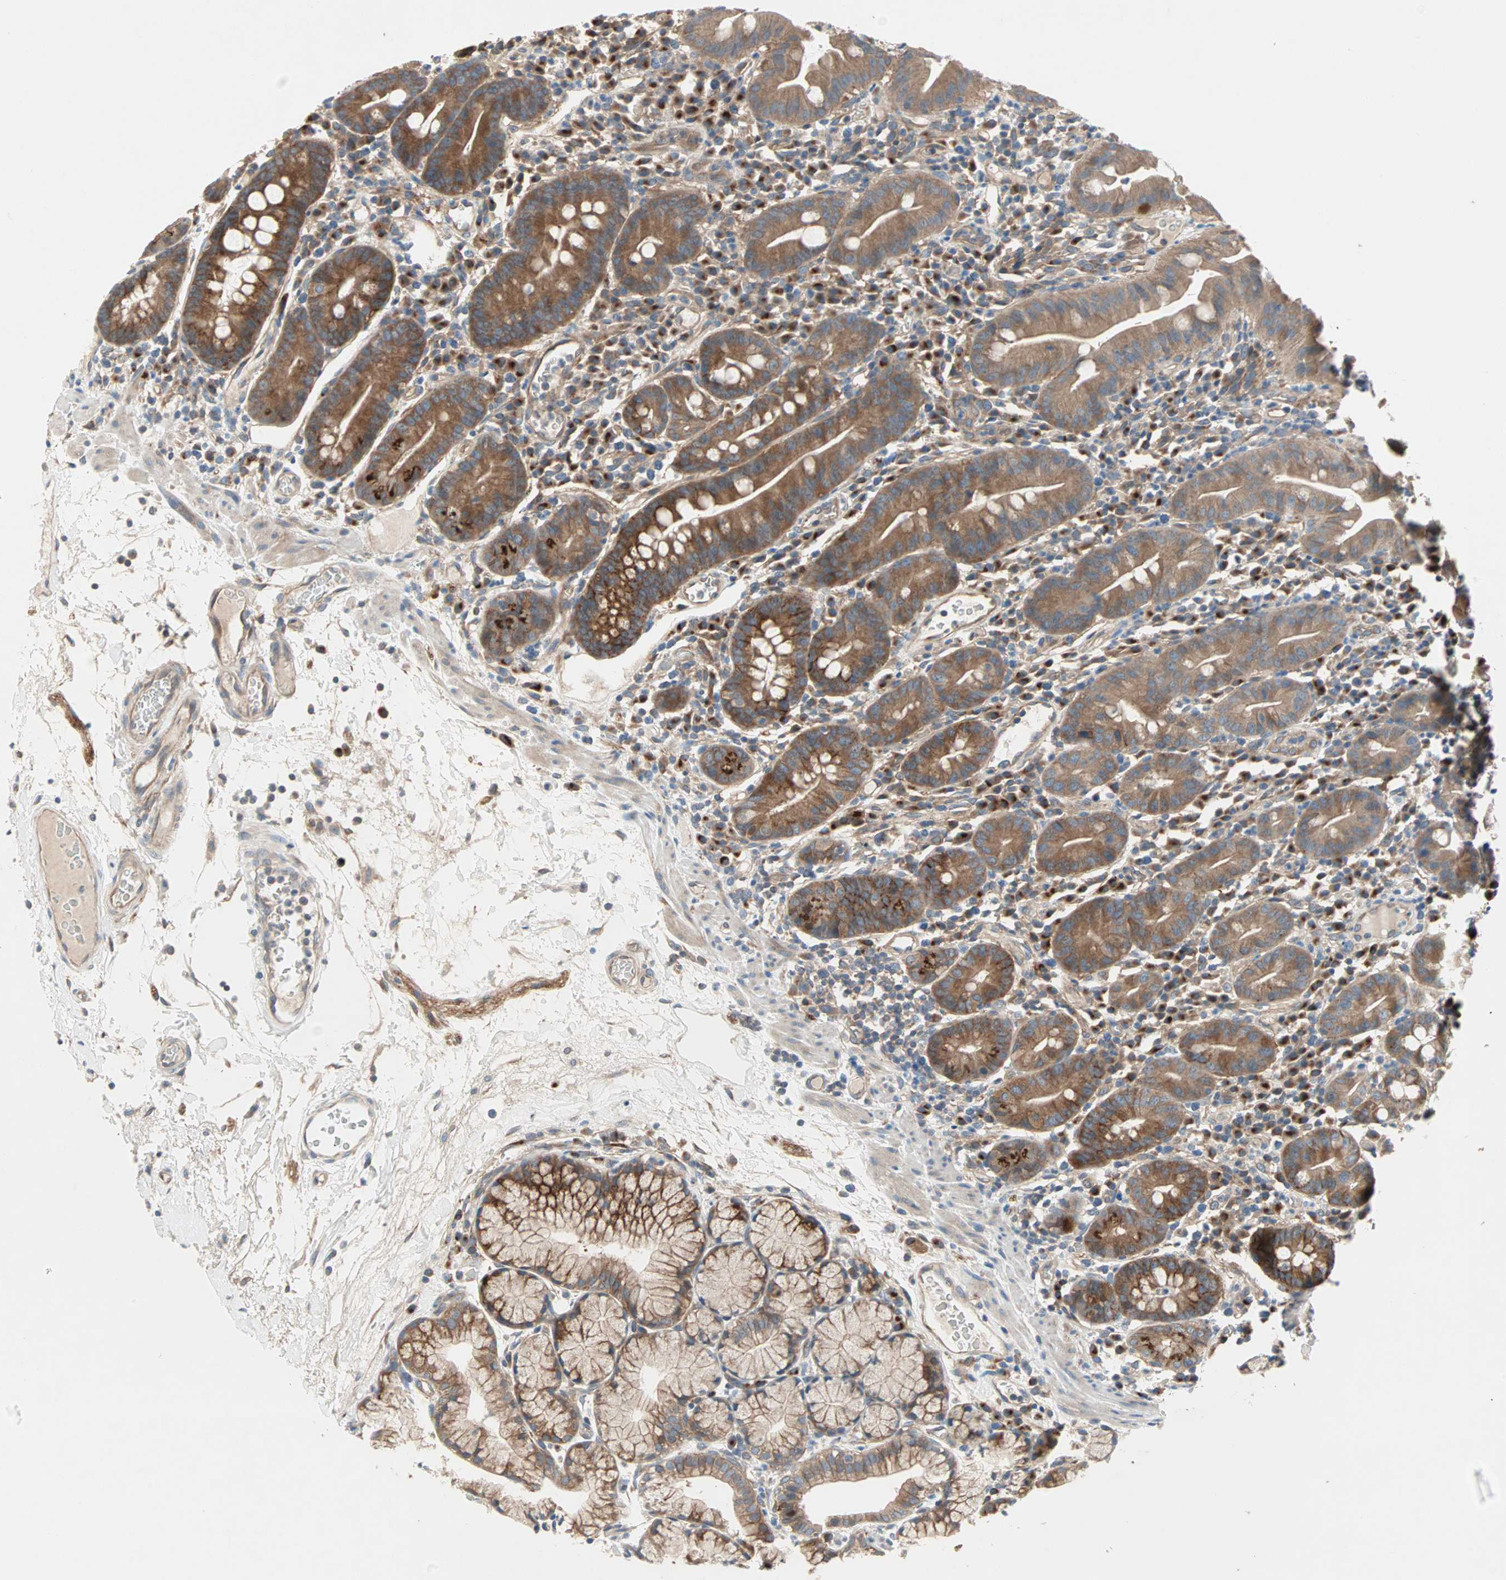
{"staining": {"intensity": "moderate", "quantity": ">75%", "location": "cytoplasmic/membranous"}, "tissue": "duodenum", "cell_type": "Glandular cells", "image_type": "normal", "snomed": [{"axis": "morphology", "description": "Normal tissue, NOS"}, {"axis": "topography", "description": "Duodenum"}], "caption": "Protein analysis of normal duodenum exhibits moderate cytoplasmic/membranous expression in about >75% of glandular cells.", "gene": "PDE8A", "patient": {"sex": "male", "age": 50}}